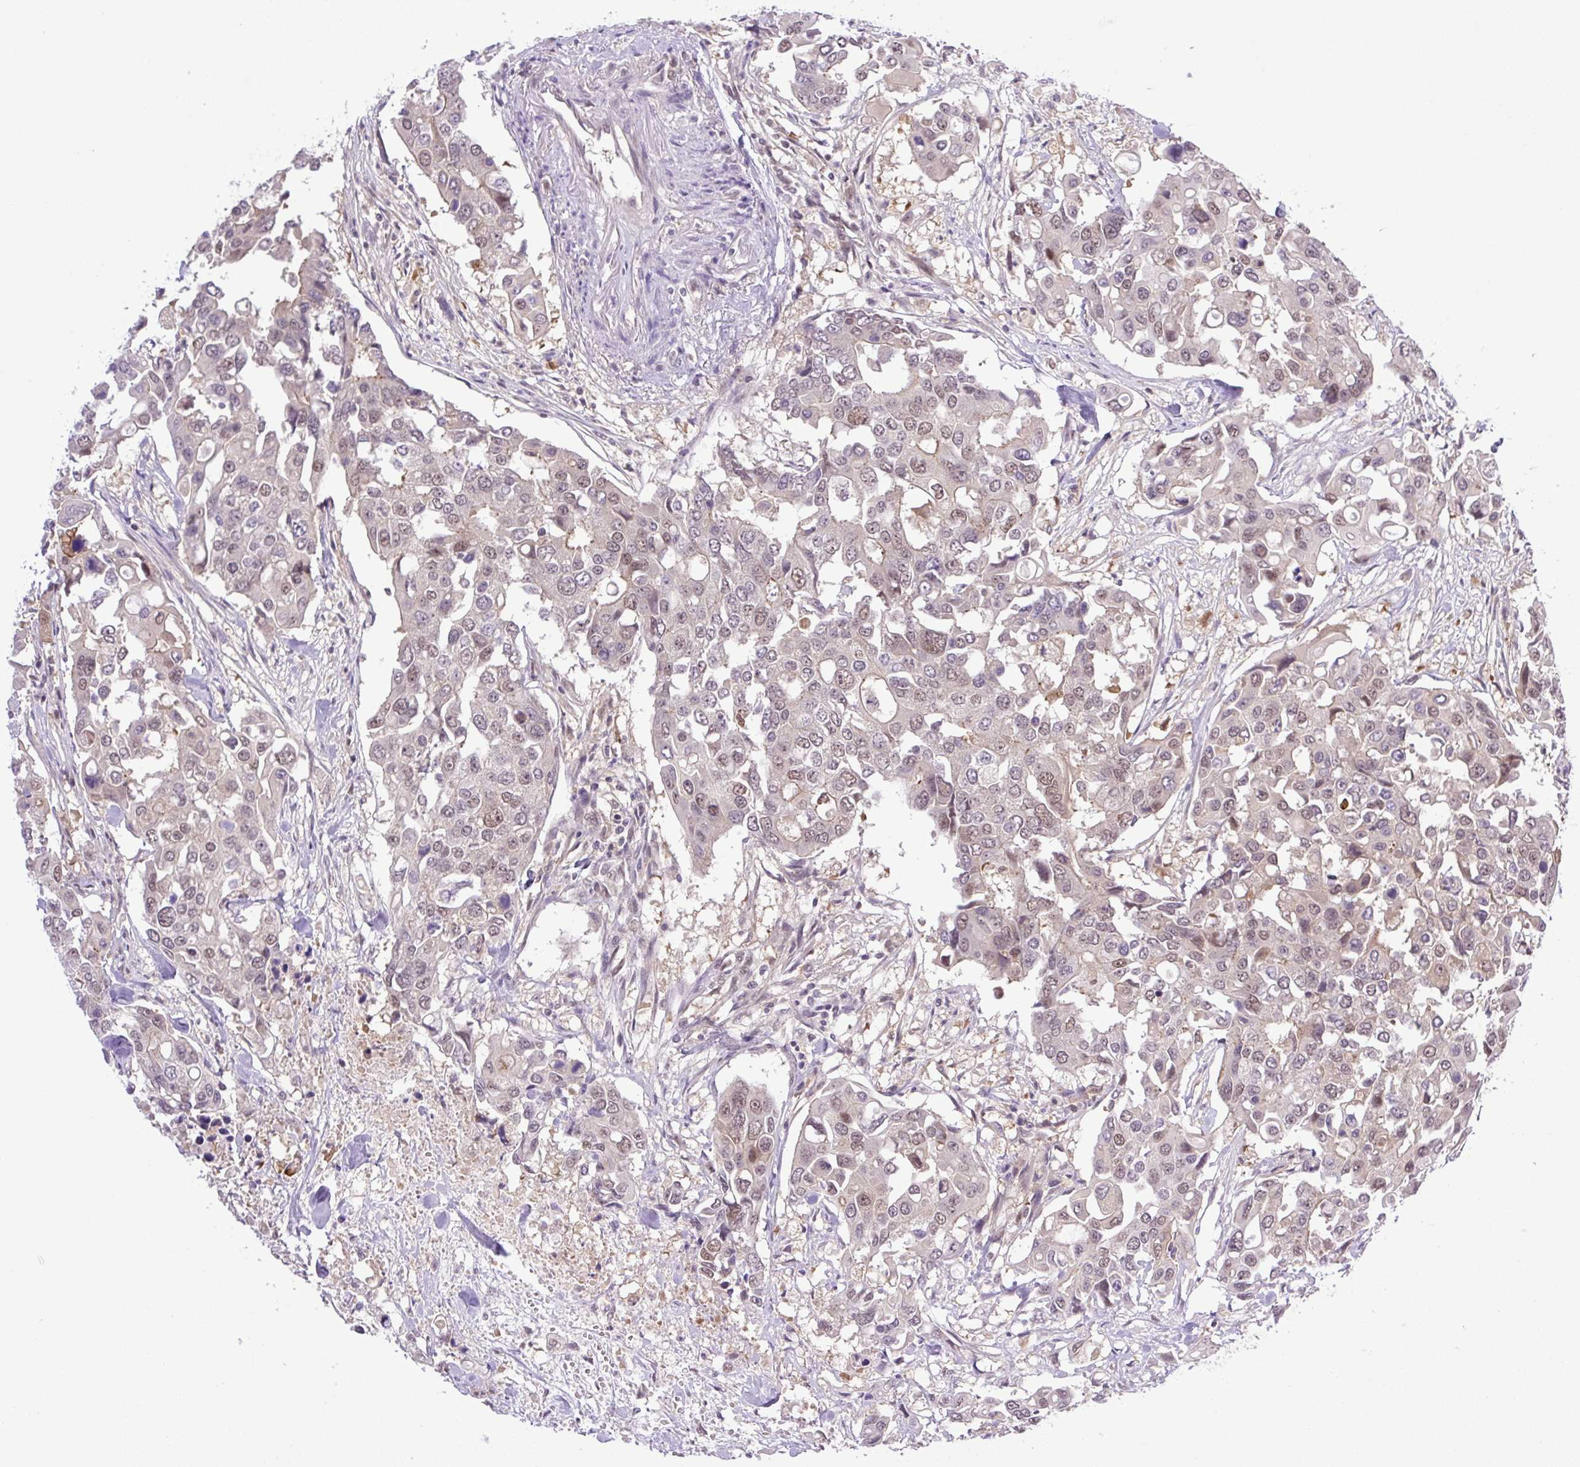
{"staining": {"intensity": "weak", "quantity": "25%-75%", "location": "nuclear"}, "tissue": "colorectal cancer", "cell_type": "Tumor cells", "image_type": "cancer", "snomed": [{"axis": "morphology", "description": "Adenocarcinoma, NOS"}, {"axis": "topography", "description": "Colon"}], "caption": "Protein staining of adenocarcinoma (colorectal) tissue shows weak nuclear expression in about 25%-75% of tumor cells.", "gene": "SGTA", "patient": {"sex": "male", "age": 77}}